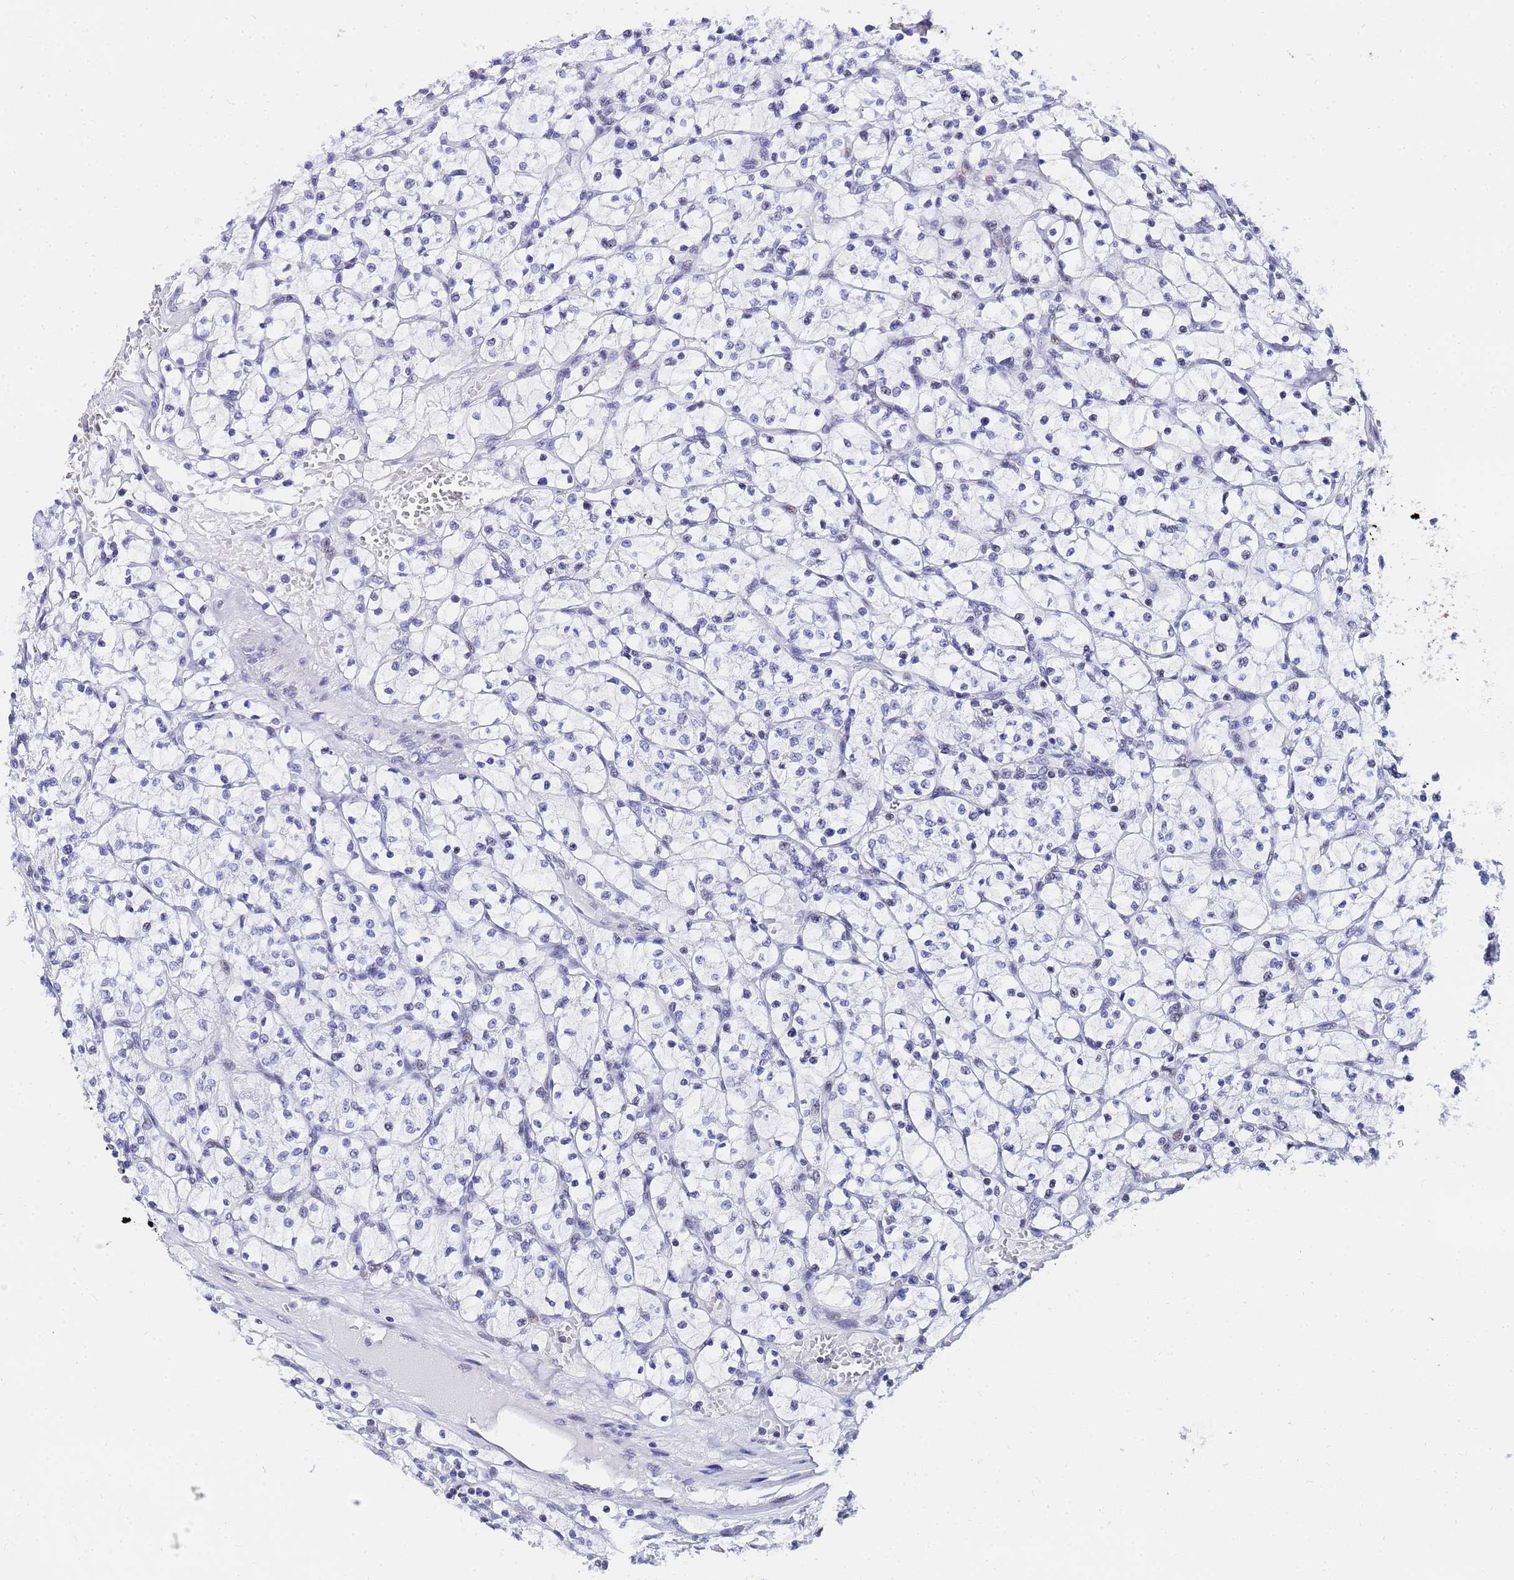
{"staining": {"intensity": "negative", "quantity": "none", "location": "none"}, "tissue": "renal cancer", "cell_type": "Tumor cells", "image_type": "cancer", "snomed": [{"axis": "morphology", "description": "Adenocarcinoma, NOS"}, {"axis": "topography", "description": "Kidney"}], "caption": "DAB (3,3'-diaminobenzidine) immunohistochemical staining of human renal cancer (adenocarcinoma) shows no significant expression in tumor cells.", "gene": "CKMT1A", "patient": {"sex": "female", "age": 64}}